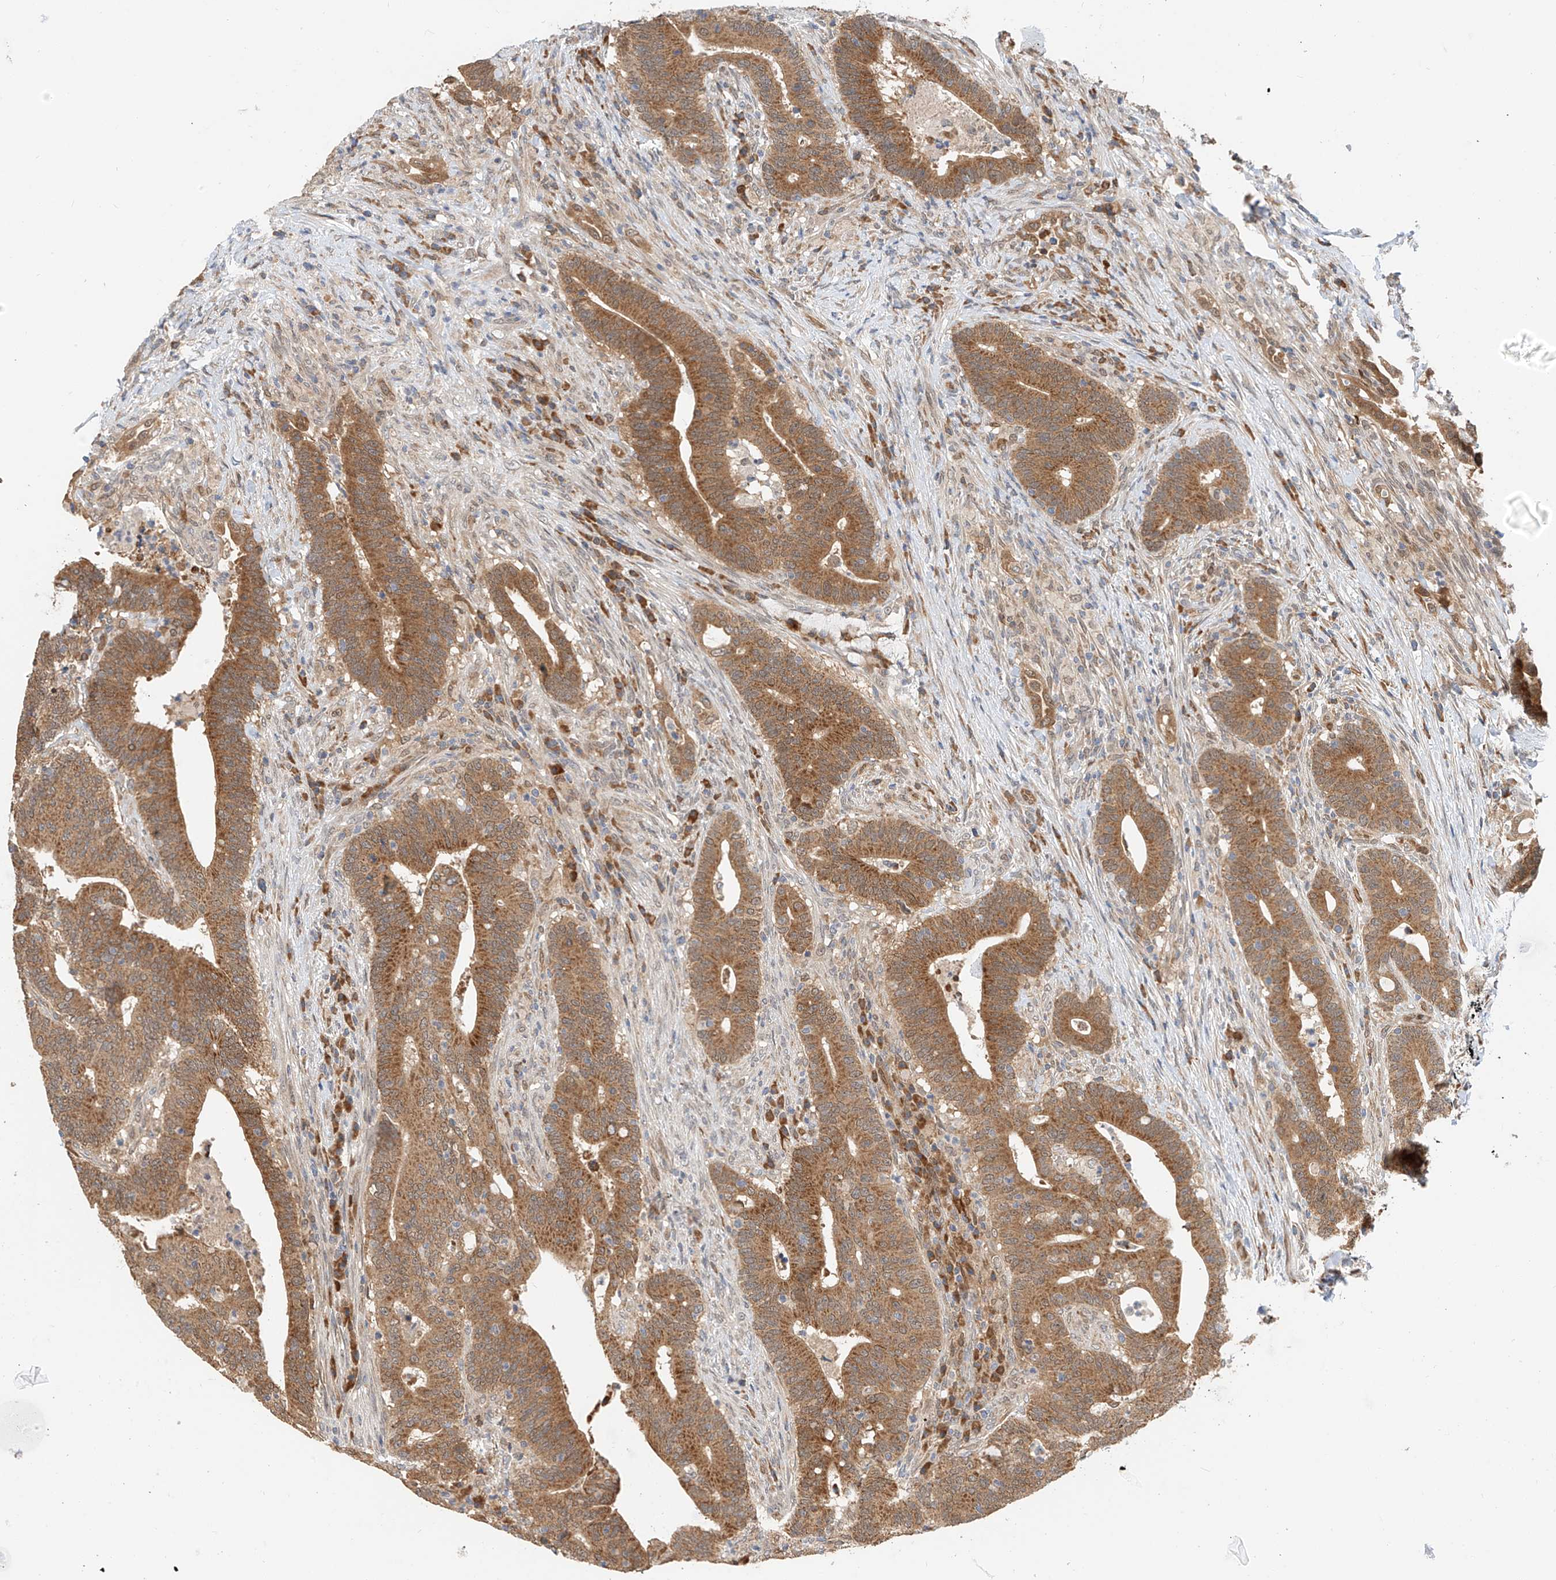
{"staining": {"intensity": "moderate", "quantity": ">75%", "location": "cytoplasmic/membranous"}, "tissue": "colorectal cancer", "cell_type": "Tumor cells", "image_type": "cancer", "snomed": [{"axis": "morphology", "description": "Adenocarcinoma, NOS"}, {"axis": "topography", "description": "Colon"}], "caption": "Tumor cells exhibit moderate cytoplasmic/membranous expression in approximately >75% of cells in colorectal cancer.", "gene": "PPA2", "patient": {"sex": "female", "age": 66}}